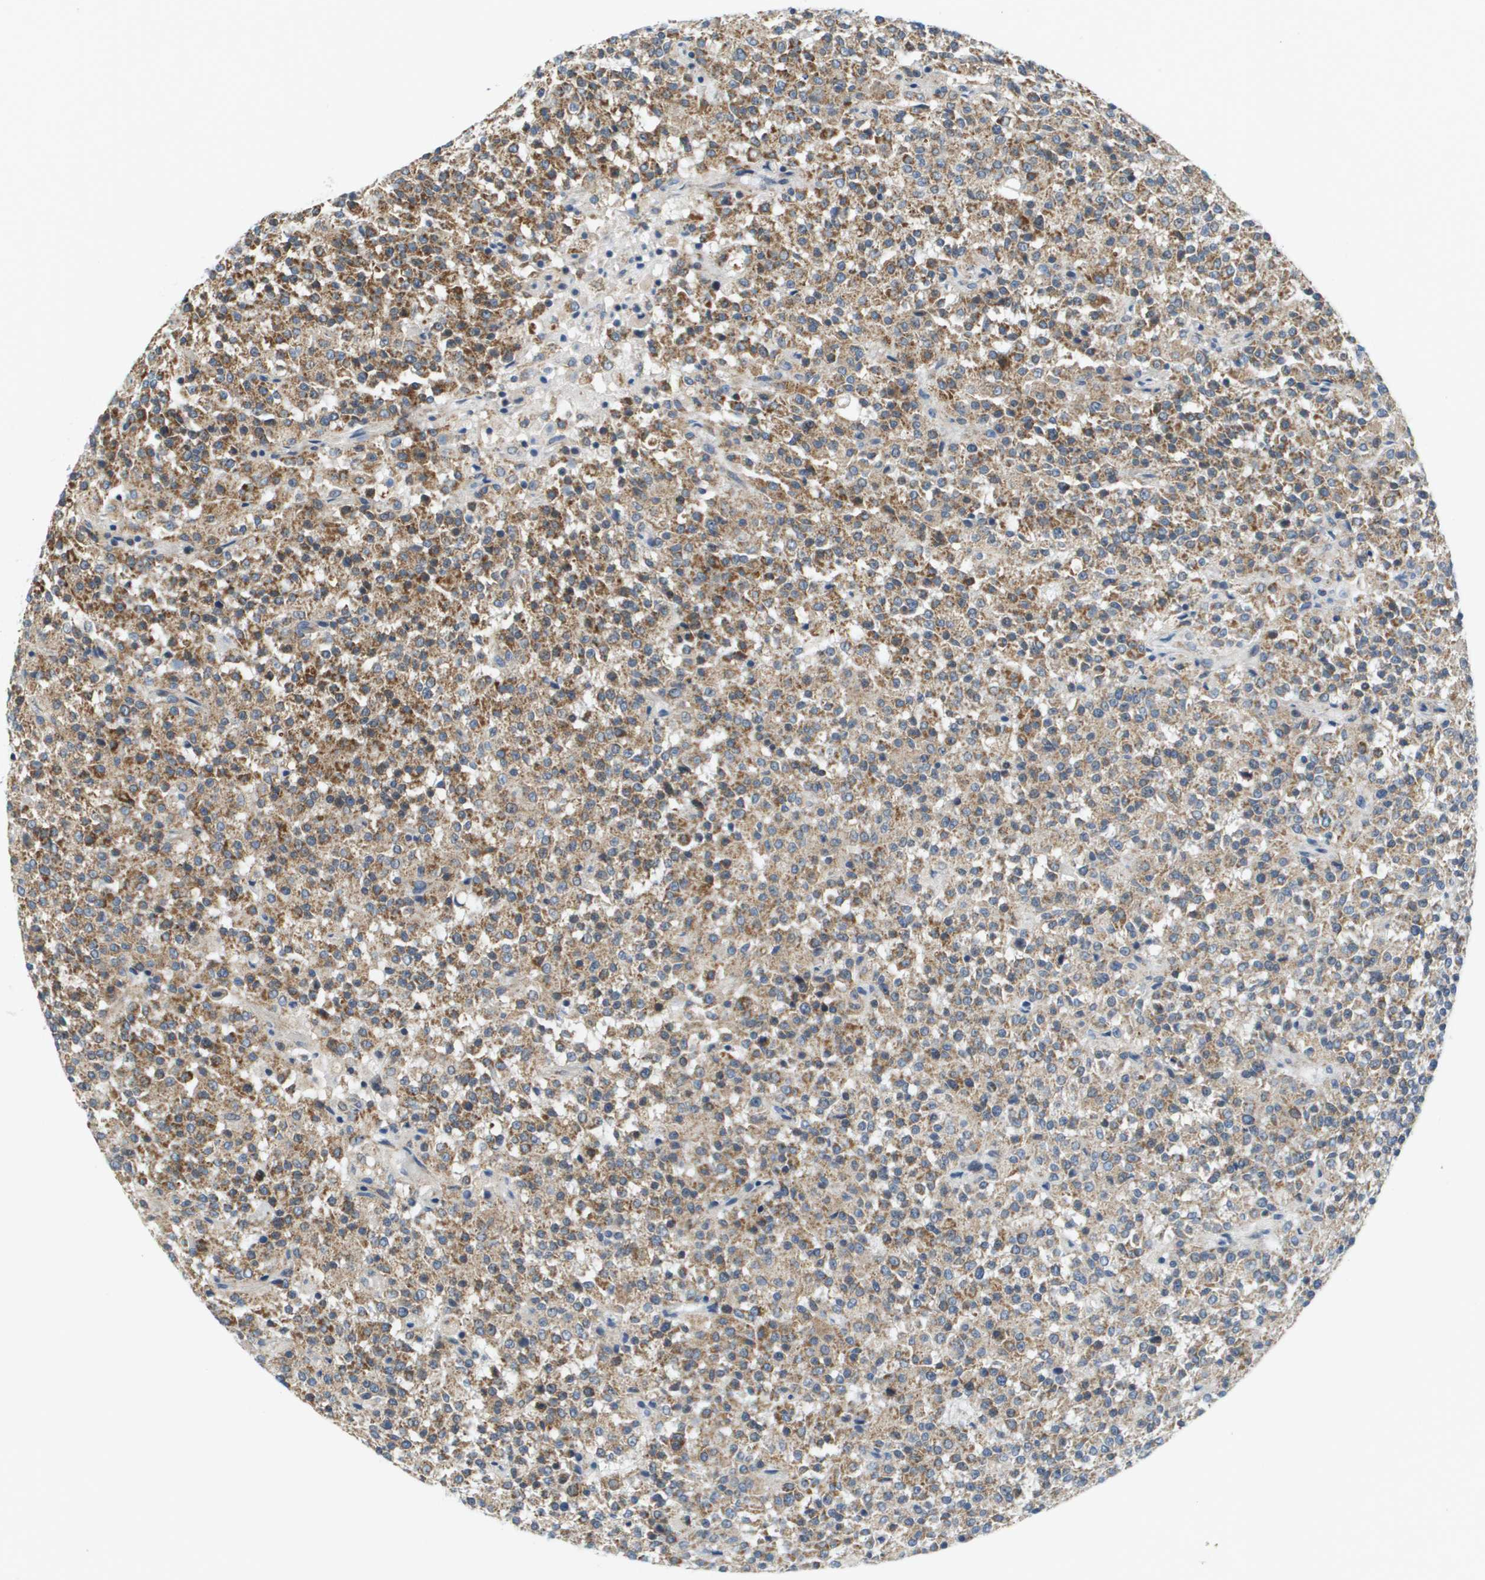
{"staining": {"intensity": "moderate", "quantity": ">75%", "location": "cytoplasmic/membranous"}, "tissue": "testis cancer", "cell_type": "Tumor cells", "image_type": "cancer", "snomed": [{"axis": "morphology", "description": "Seminoma, NOS"}, {"axis": "topography", "description": "Testis"}], "caption": "This is a micrograph of immunohistochemistry (IHC) staining of testis cancer (seminoma), which shows moderate positivity in the cytoplasmic/membranous of tumor cells.", "gene": "KRT23", "patient": {"sex": "male", "age": 59}}